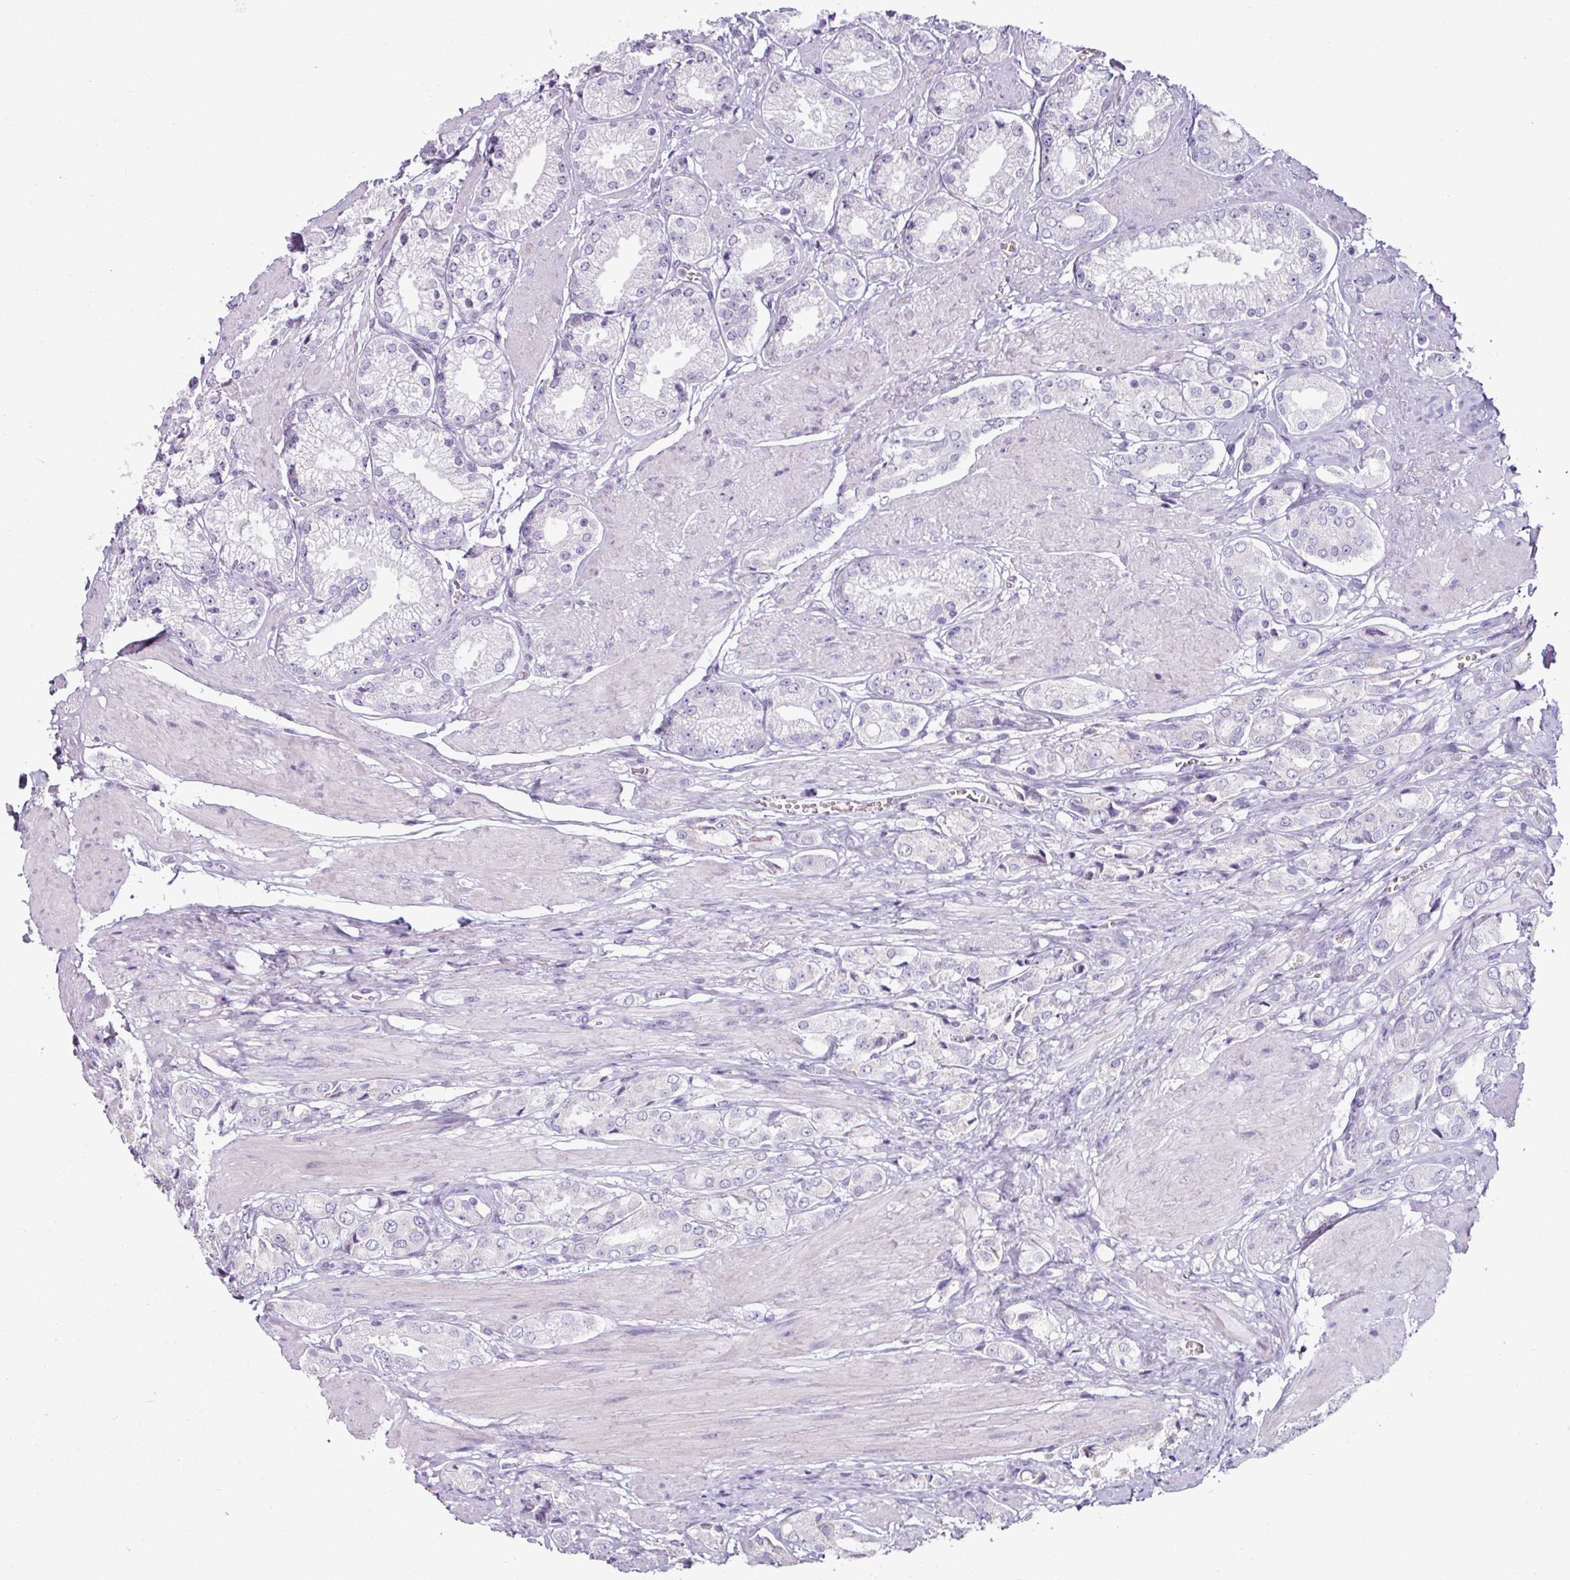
{"staining": {"intensity": "negative", "quantity": "none", "location": "none"}, "tissue": "prostate cancer", "cell_type": "Tumor cells", "image_type": "cancer", "snomed": [{"axis": "morphology", "description": "Adenocarcinoma, High grade"}, {"axis": "topography", "description": "Prostate and seminal vesicle, NOS"}], "caption": "Human prostate adenocarcinoma (high-grade) stained for a protein using IHC reveals no positivity in tumor cells.", "gene": "CLCA1", "patient": {"sex": "male", "age": 64}}